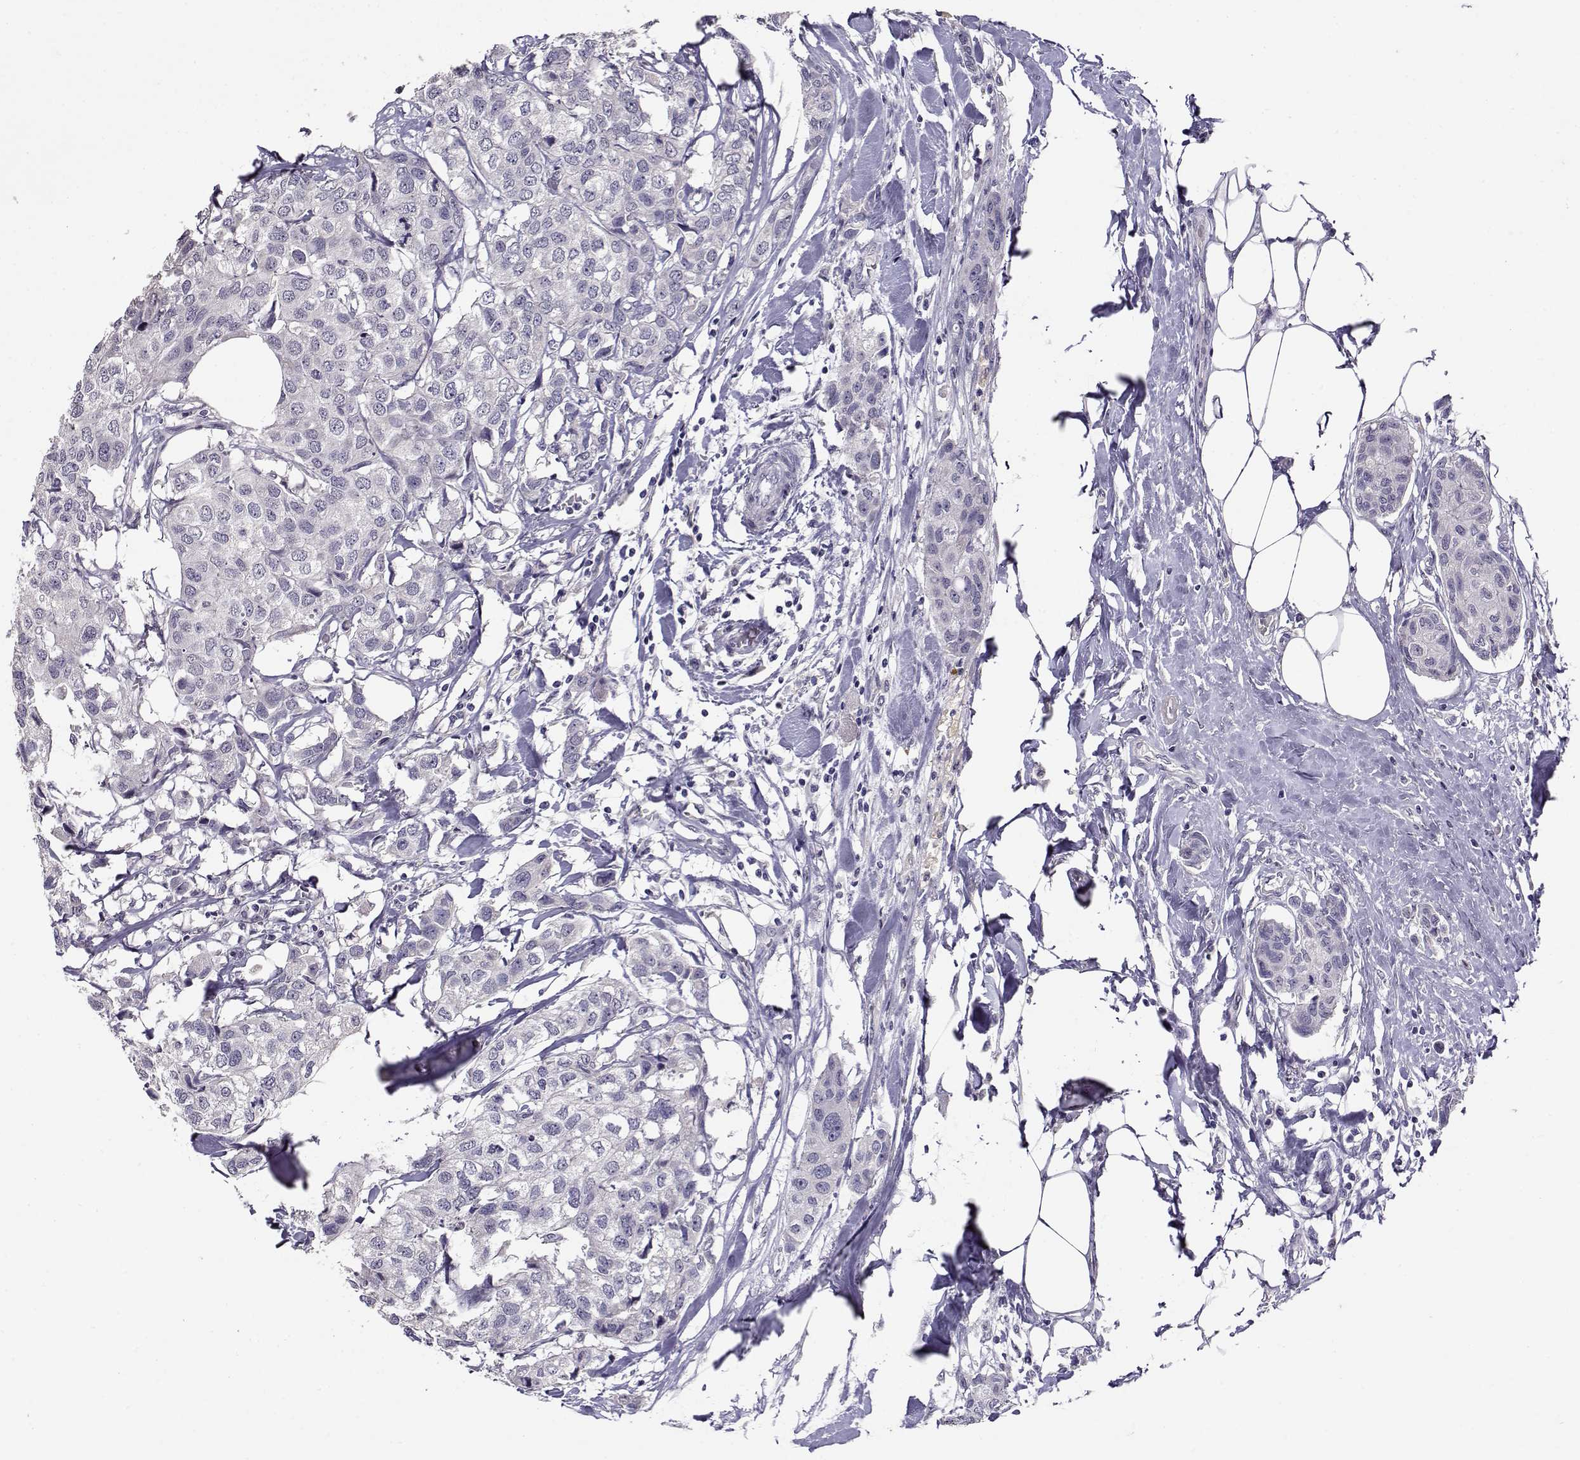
{"staining": {"intensity": "negative", "quantity": "none", "location": "none"}, "tissue": "breast cancer", "cell_type": "Tumor cells", "image_type": "cancer", "snomed": [{"axis": "morphology", "description": "Duct carcinoma"}, {"axis": "topography", "description": "Breast"}], "caption": "Immunohistochemical staining of breast cancer (invasive ductal carcinoma) reveals no significant expression in tumor cells.", "gene": "RHOXF2", "patient": {"sex": "female", "age": 80}}